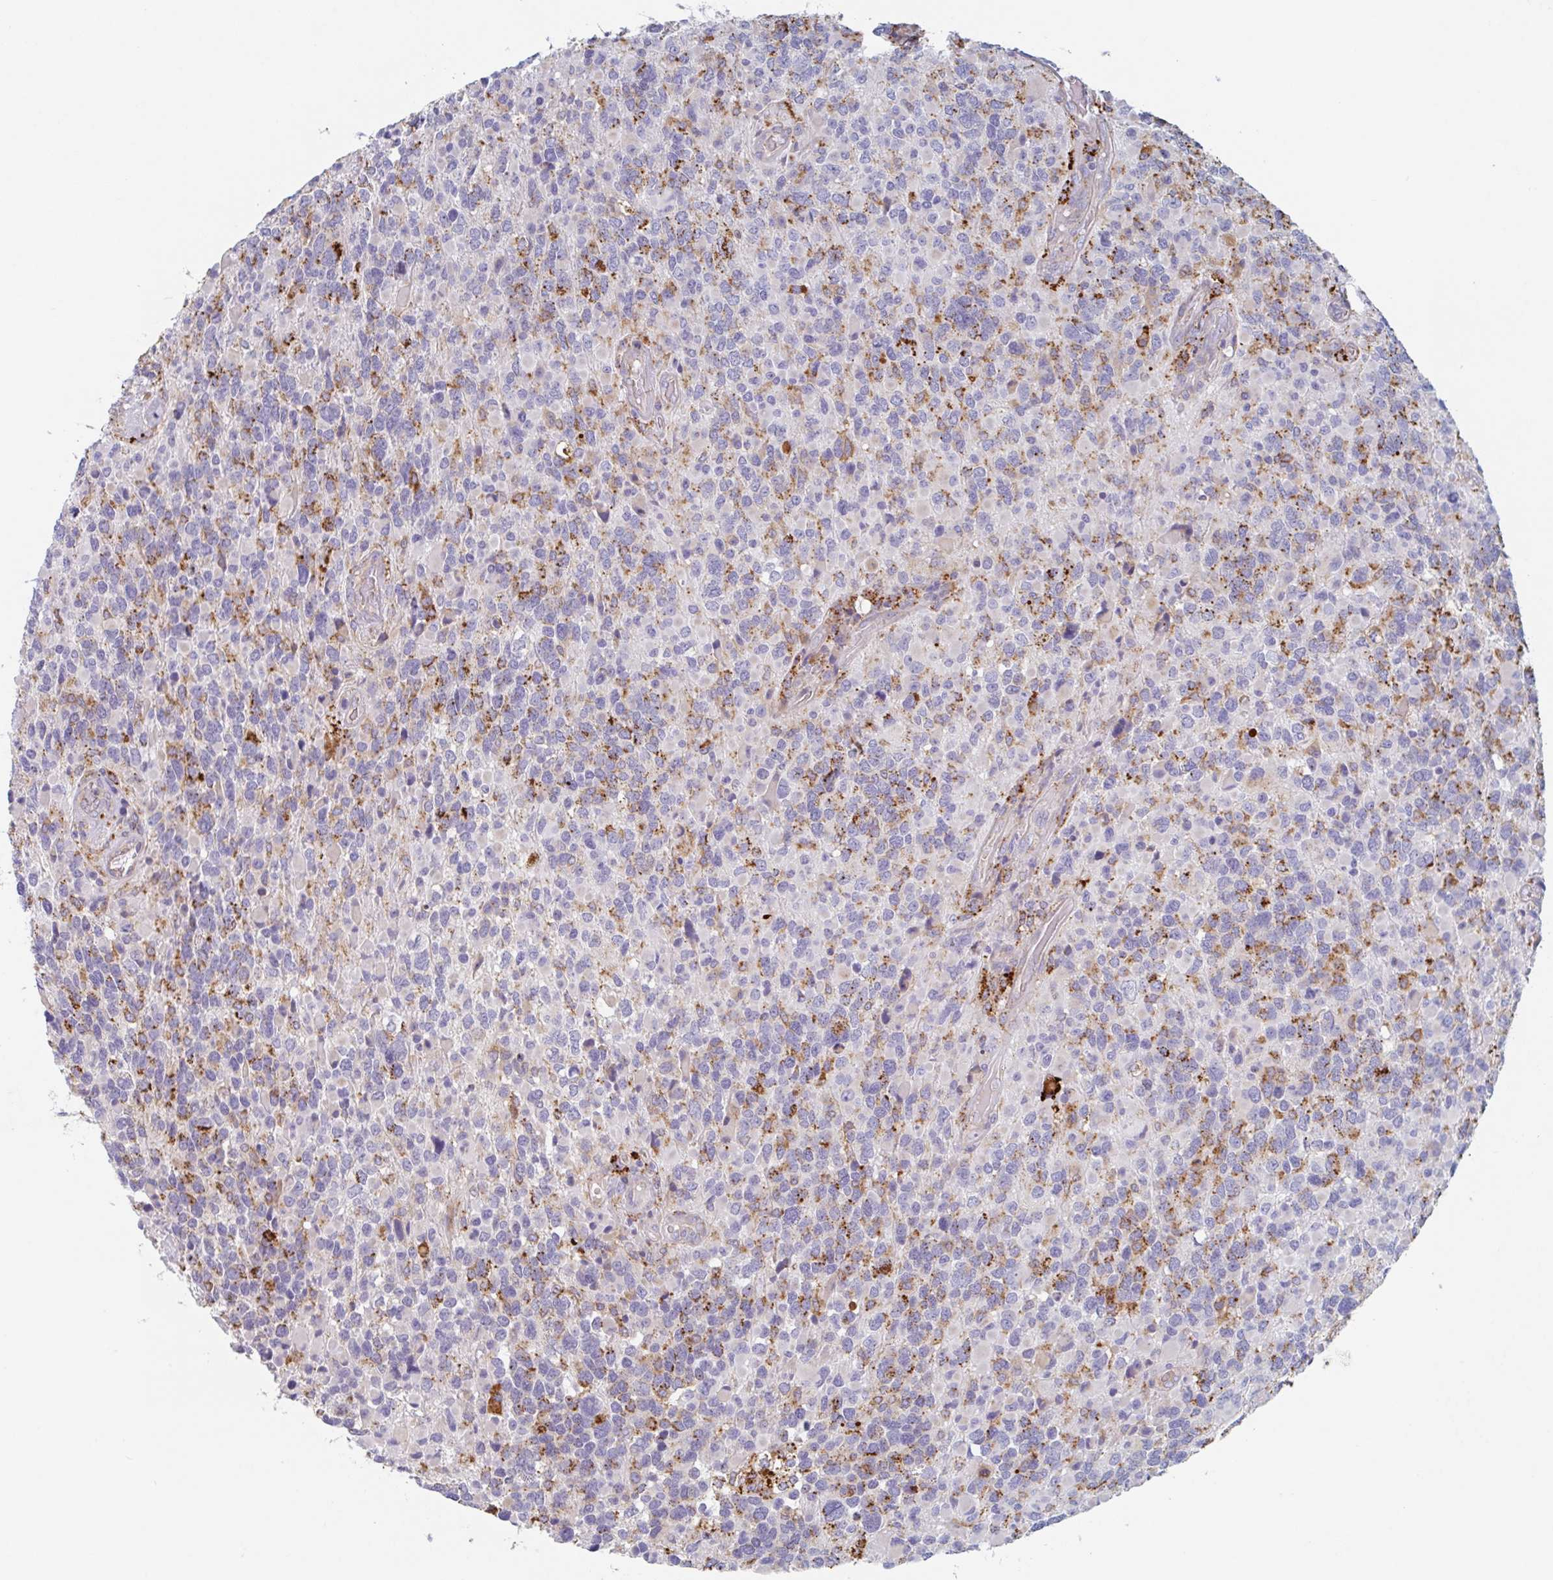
{"staining": {"intensity": "moderate", "quantity": "25%-75%", "location": "cytoplasmic/membranous"}, "tissue": "glioma", "cell_type": "Tumor cells", "image_type": "cancer", "snomed": [{"axis": "morphology", "description": "Glioma, malignant, High grade"}, {"axis": "topography", "description": "Brain"}], "caption": "A photomicrograph showing moderate cytoplasmic/membranous expression in about 25%-75% of tumor cells in glioma, as visualized by brown immunohistochemical staining.", "gene": "MANBA", "patient": {"sex": "female", "age": 40}}